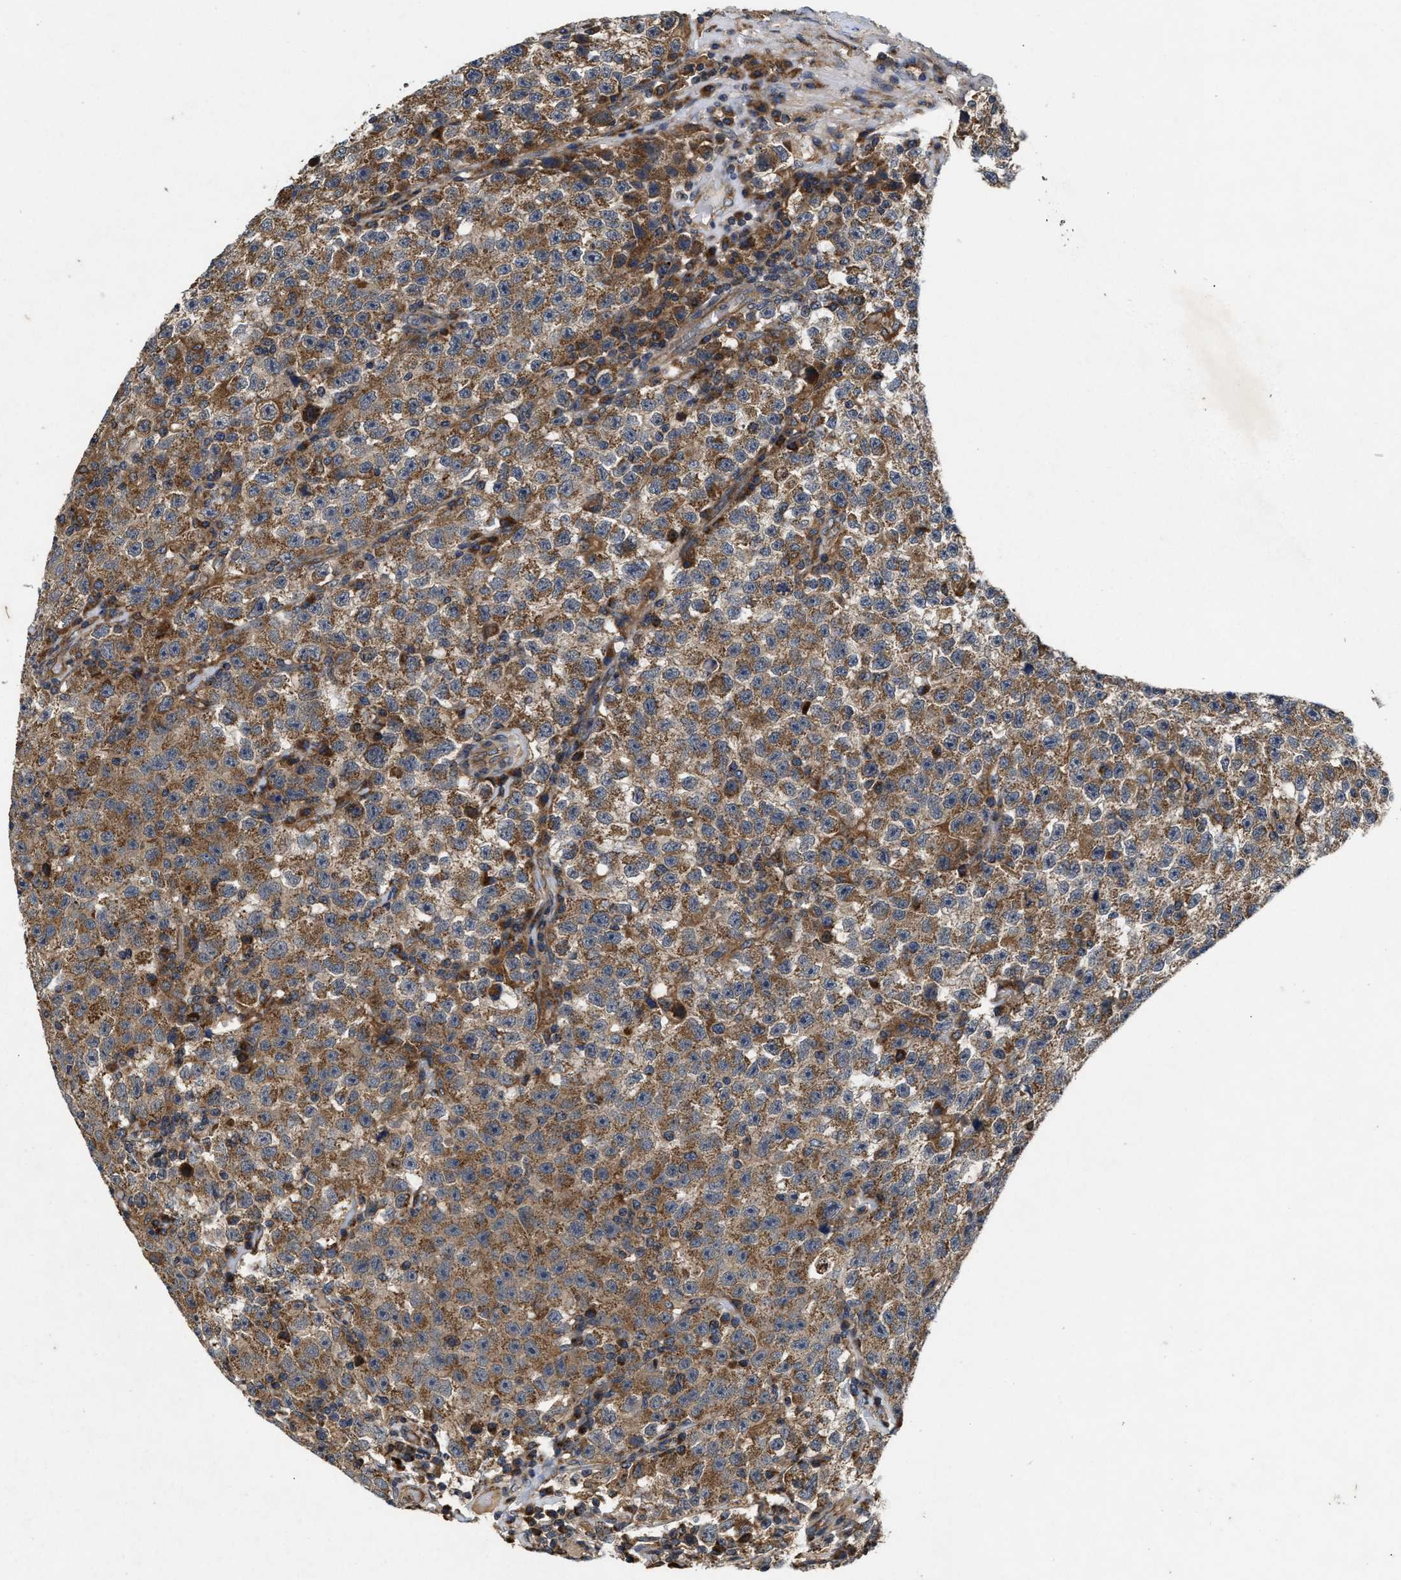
{"staining": {"intensity": "moderate", "quantity": ">75%", "location": "cytoplasmic/membranous"}, "tissue": "testis cancer", "cell_type": "Tumor cells", "image_type": "cancer", "snomed": [{"axis": "morphology", "description": "Seminoma, NOS"}, {"axis": "topography", "description": "Testis"}], "caption": "Moderate cytoplasmic/membranous protein positivity is identified in approximately >75% of tumor cells in testis seminoma. The protein is stained brown, and the nuclei are stained in blue (DAB IHC with brightfield microscopy, high magnification).", "gene": "EFNA4", "patient": {"sex": "male", "age": 22}}